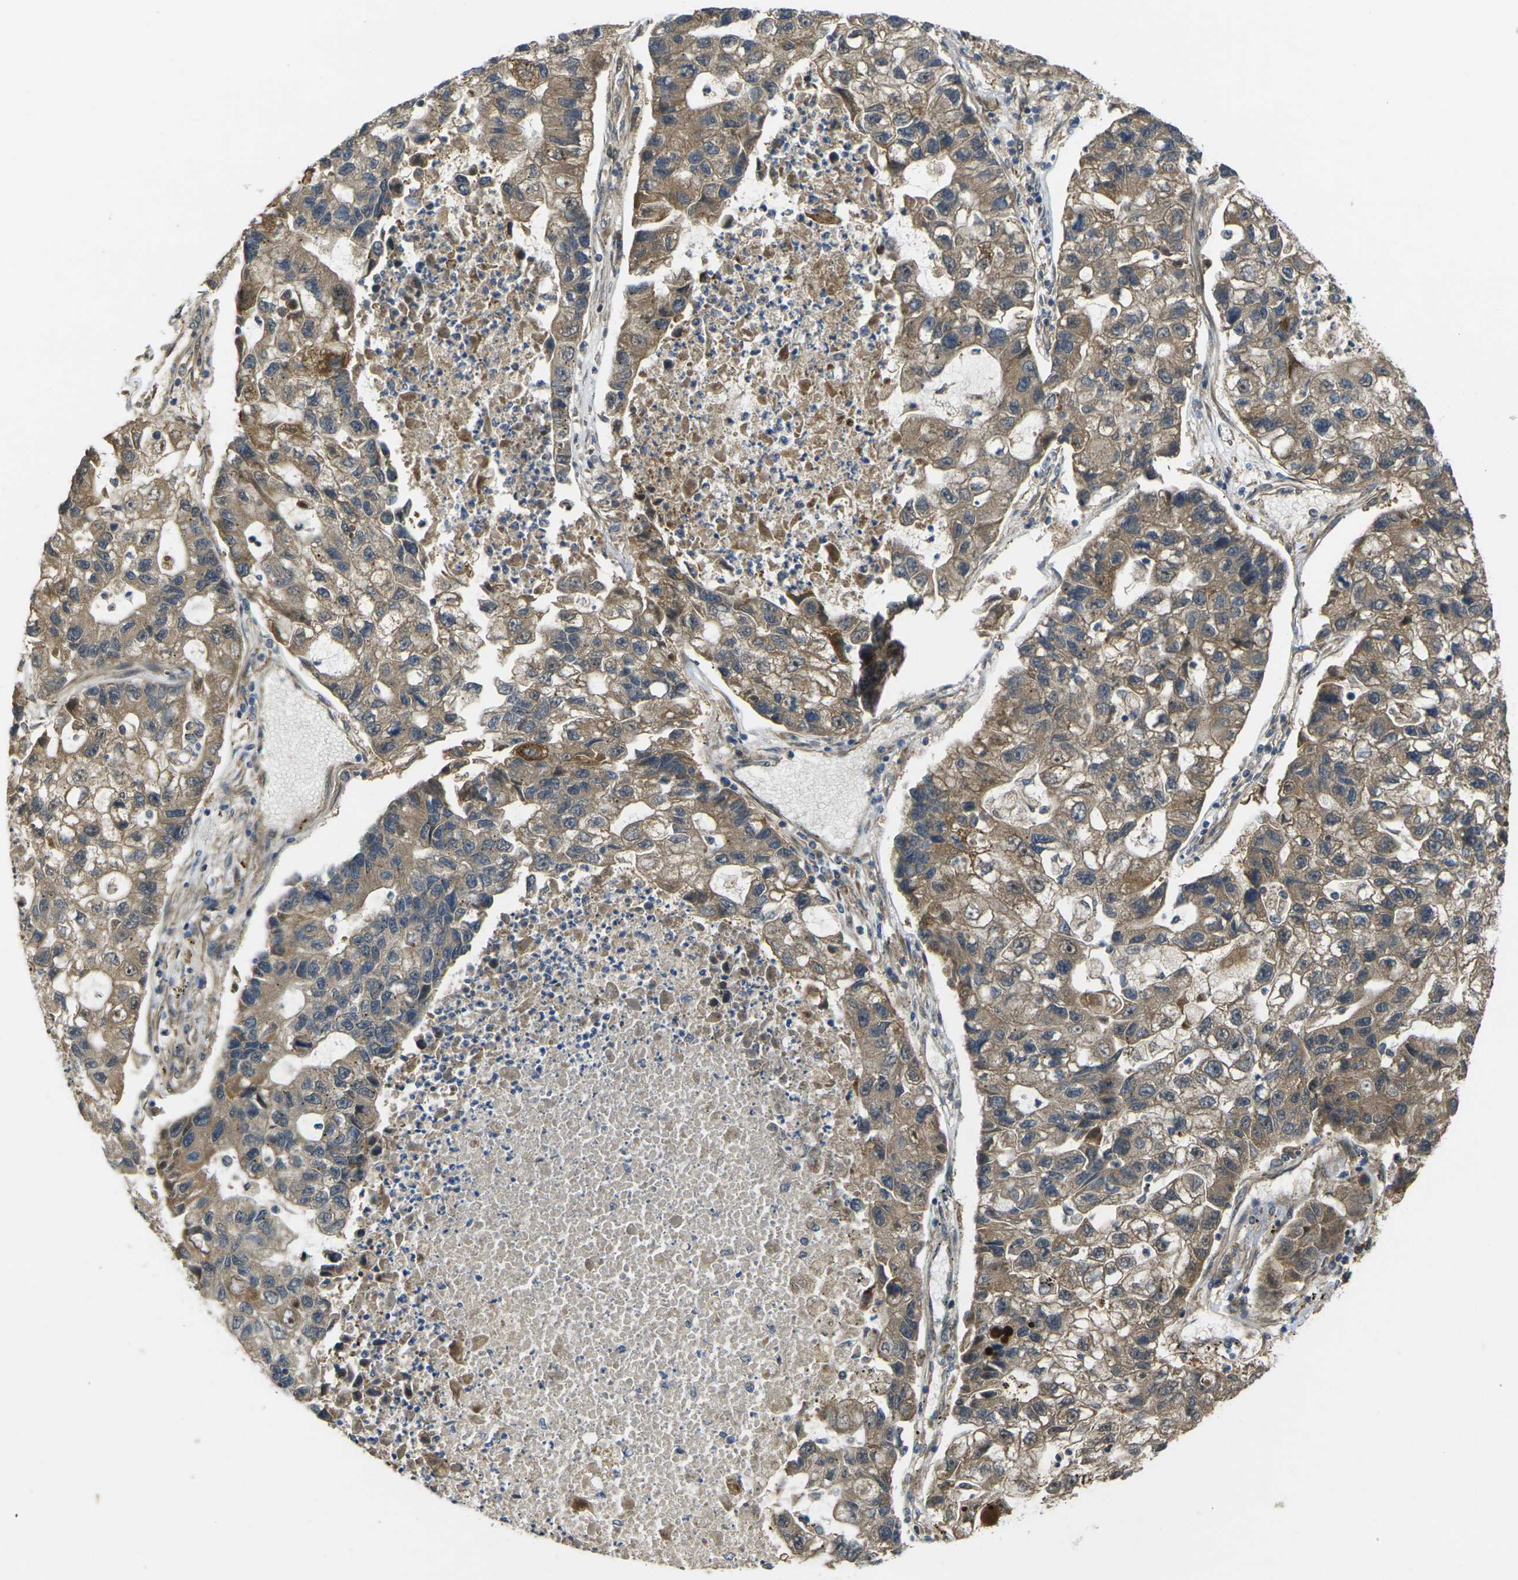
{"staining": {"intensity": "moderate", "quantity": ">75%", "location": "cytoplasmic/membranous"}, "tissue": "lung cancer", "cell_type": "Tumor cells", "image_type": "cancer", "snomed": [{"axis": "morphology", "description": "Adenocarcinoma, NOS"}, {"axis": "topography", "description": "Lung"}], "caption": "A micrograph showing moderate cytoplasmic/membranous positivity in approximately >75% of tumor cells in adenocarcinoma (lung), as visualized by brown immunohistochemical staining.", "gene": "GNA12", "patient": {"sex": "female", "age": 51}}